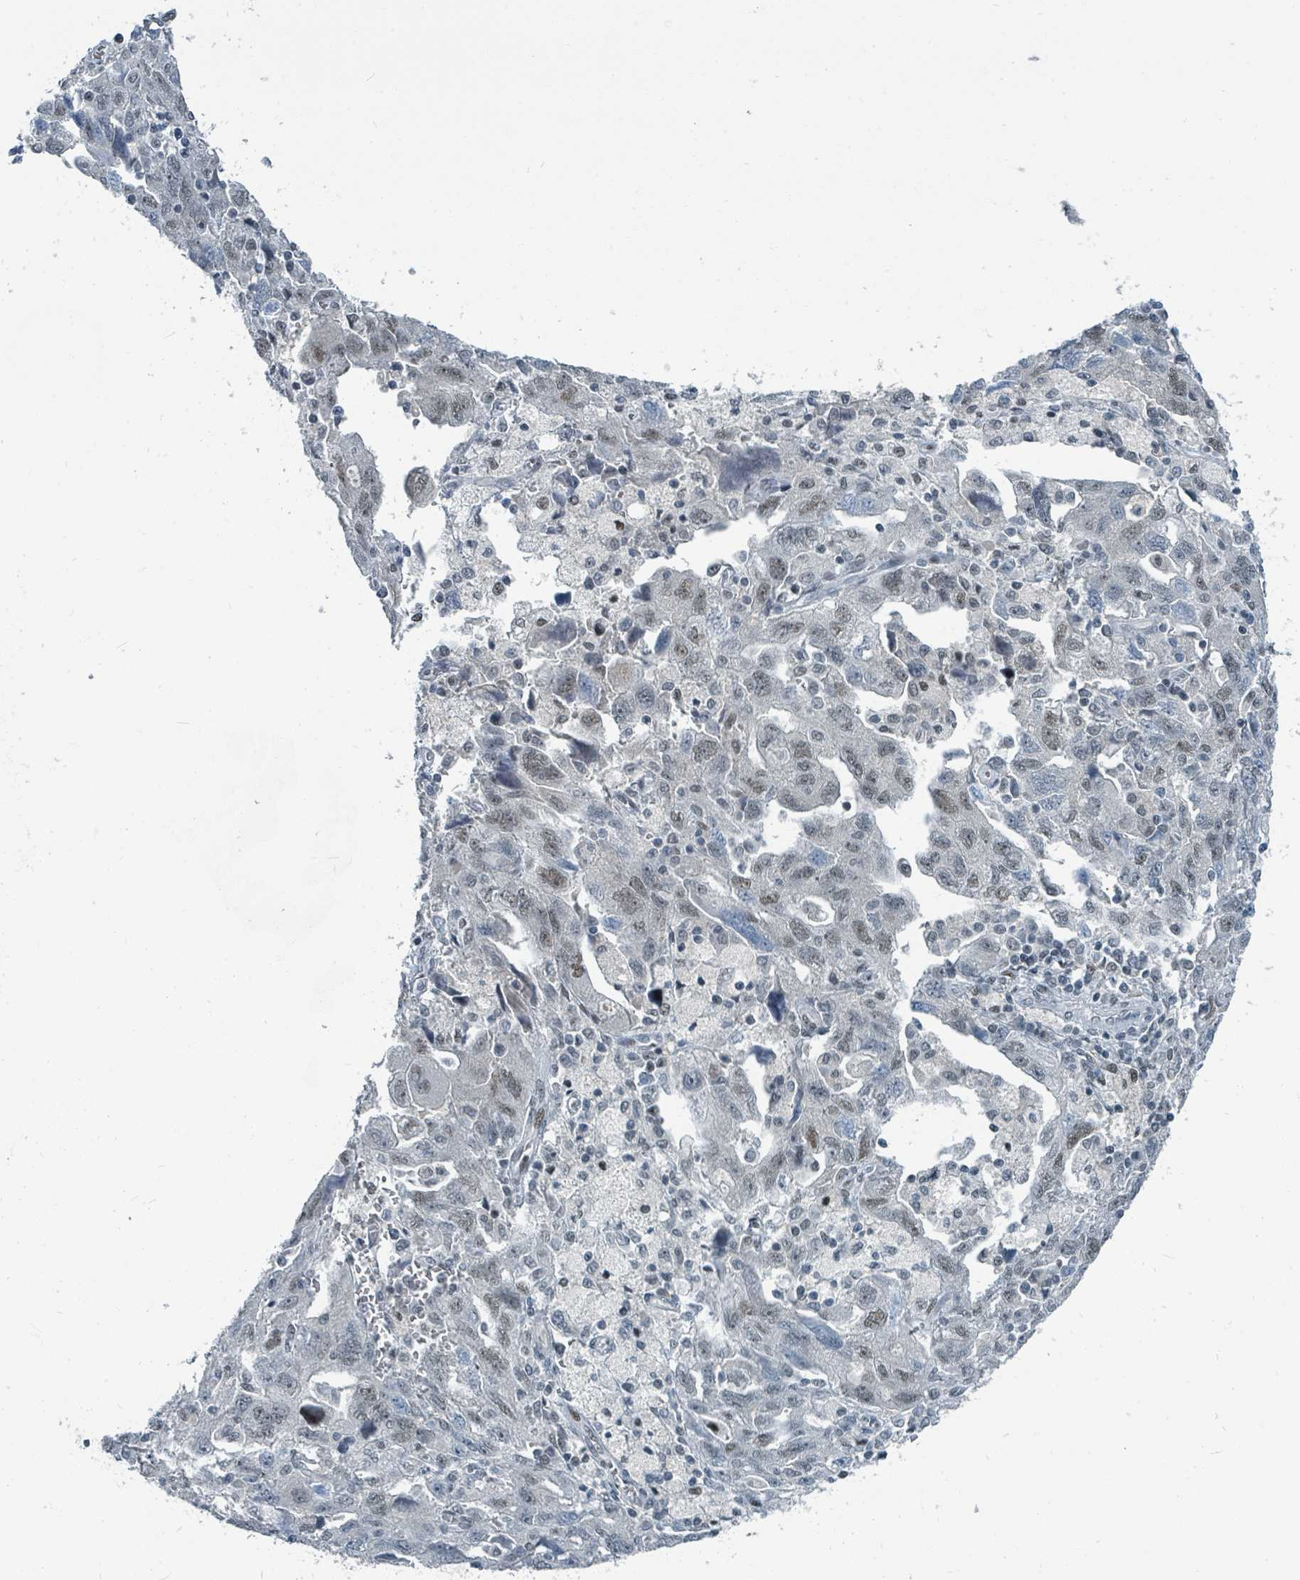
{"staining": {"intensity": "weak", "quantity": "25%-75%", "location": "nuclear"}, "tissue": "ovarian cancer", "cell_type": "Tumor cells", "image_type": "cancer", "snomed": [{"axis": "morphology", "description": "Carcinoma, NOS"}, {"axis": "morphology", "description": "Cystadenocarcinoma, serous, NOS"}, {"axis": "topography", "description": "Ovary"}], "caption": "An IHC photomicrograph of neoplastic tissue is shown. Protein staining in brown shows weak nuclear positivity in ovarian cancer (serous cystadenocarcinoma) within tumor cells. The staining was performed using DAB (3,3'-diaminobenzidine) to visualize the protein expression in brown, while the nuclei were stained in blue with hematoxylin (Magnification: 20x).", "gene": "UCK1", "patient": {"sex": "female", "age": 69}}